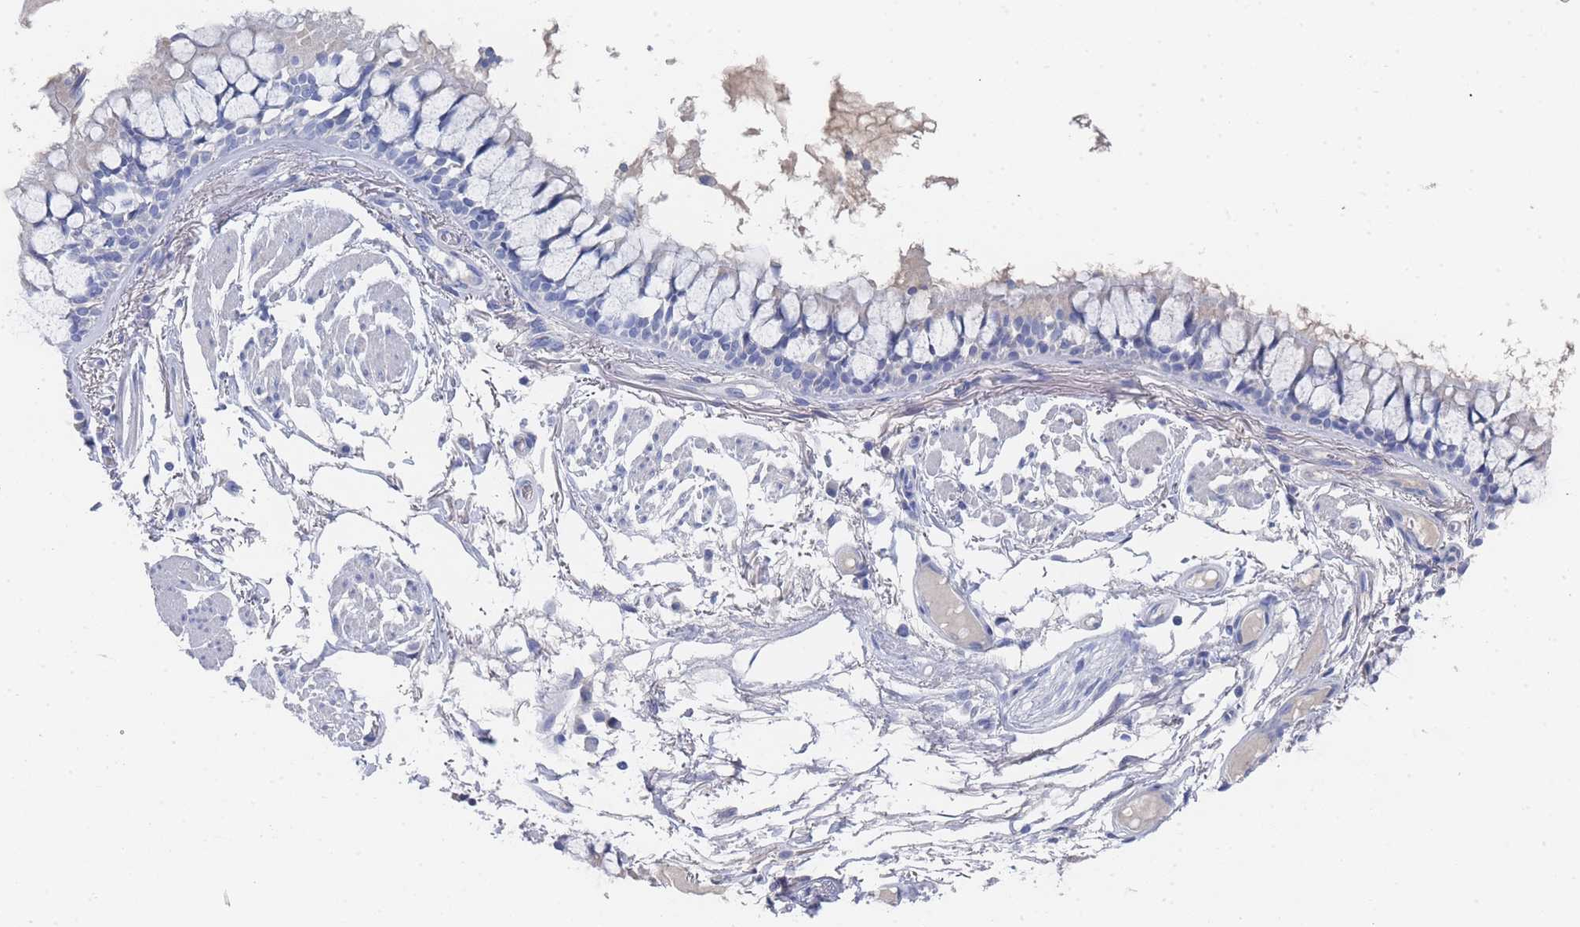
{"staining": {"intensity": "negative", "quantity": "none", "location": "none"}, "tissue": "bronchus", "cell_type": "Respiratory epithelial cells", "image_type": "normal", "snomed": [{"axis": "morphology", "description": "Normal tissue, NOS"}, {"axis": "topography", "description": "Bronchus"}], "caption": "Image shows no significant protein positivity in respiratory epithelial cells of normal bronchus. The staining was performed using DAB to visualize the protein expression in brown, while the nuclei were stained in blue with hematoxylin (Magnification: 20x).", "gene": "ACAD11", "patient": {"sex": "male", "age": 70}}